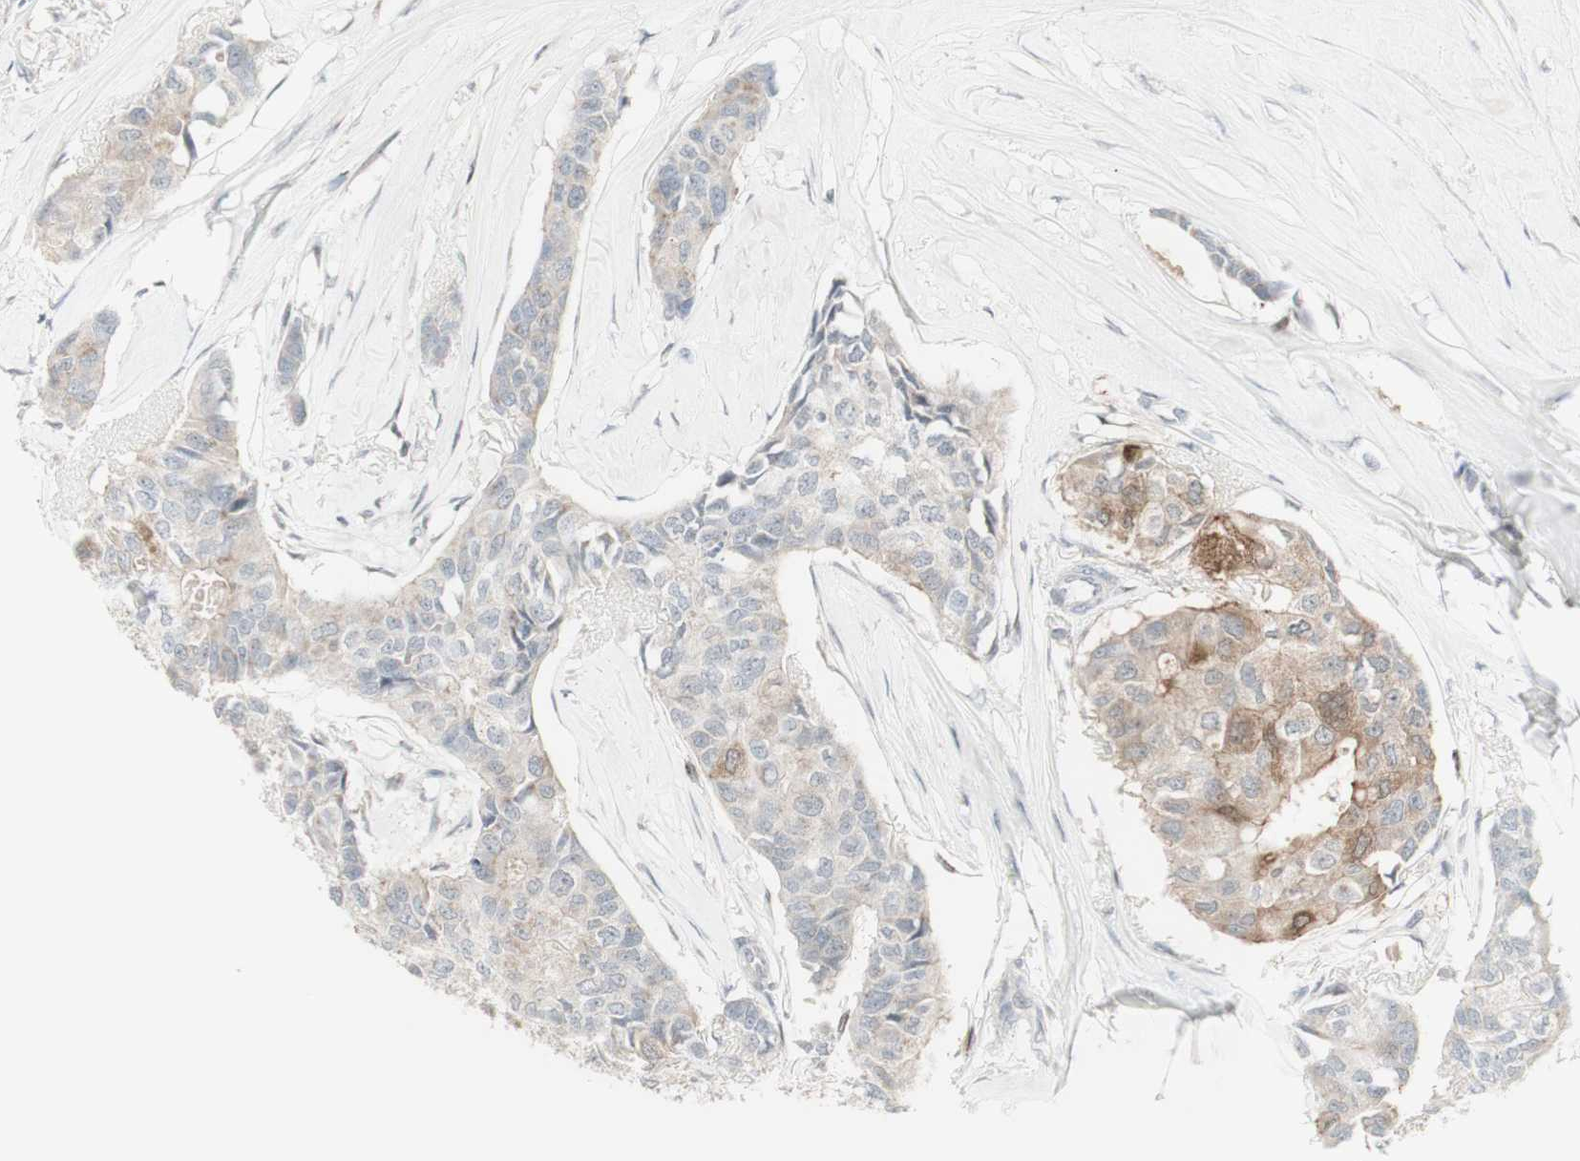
{"staining": {"intensity": "moderate", "quantity": "25%-75%", "location": "cytoplasmic/membranous"}, "tissue": "breast cancer", "cell_type": "Tumor cells", "image_type": "cancer", "snomed": [{"axis": "morphology", "description": "Duct carcinoma"}, {"axis": "topography", "description": "Breast"}], "caption": "Human breast cancer (intraductal carcinoma) stained for a protein (brown) displays moderate cytoplasmic/membranous positive expression in approximately 25%-75% of tumor cells.", "gene": "C1orf116", "patient": {"sex": "female", "age": 80}}